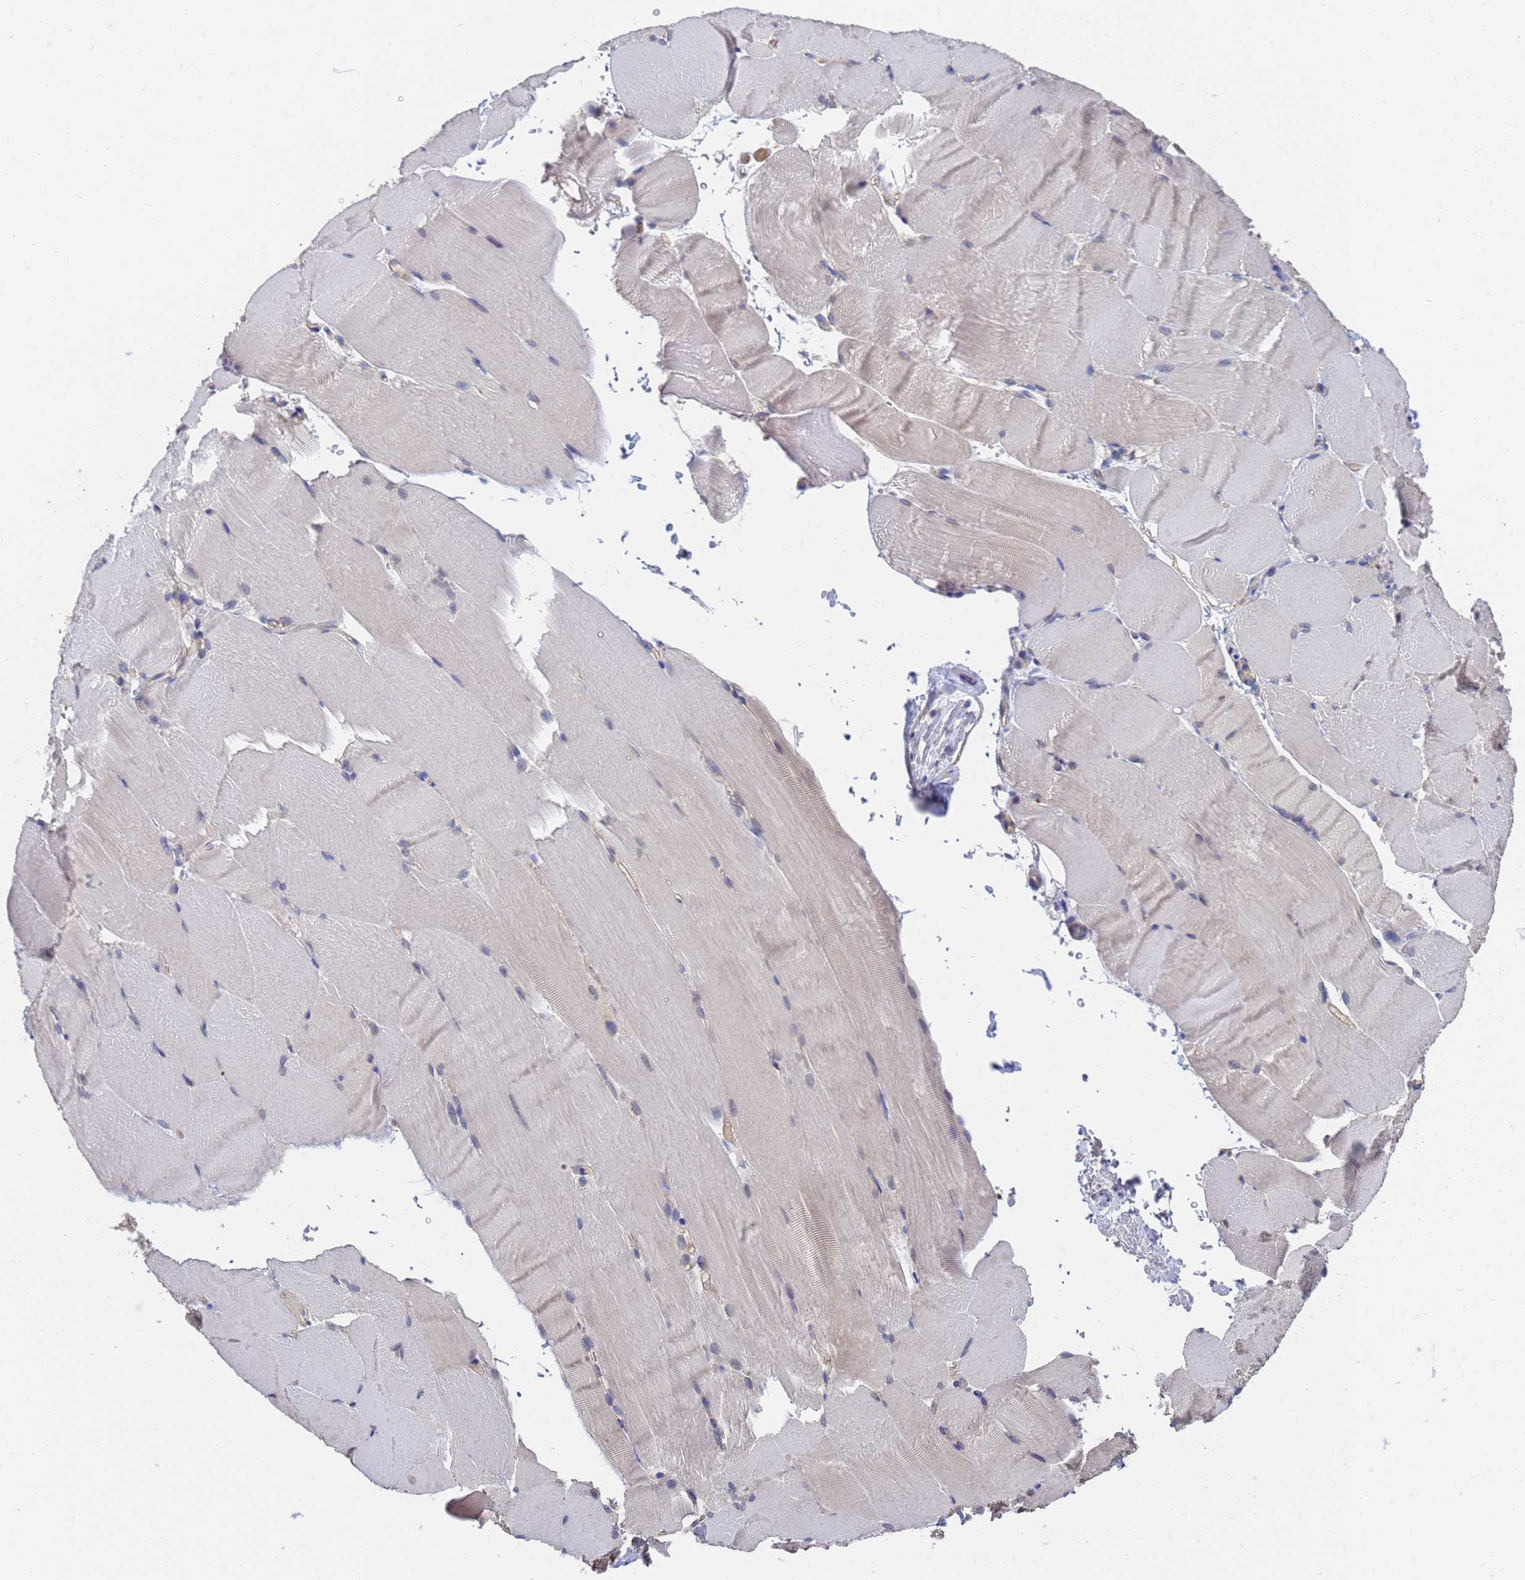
{"staining": {"intensity": "negative", "quantity": "none", "location": "none"}, "tissue": "skeletal muscle", "cell_type": "Myocytes", "image_type": "normal", "snomed": [{"axis": "morphology", "description": "Normal tissue, NOS"}, {"axis": "topography", "description": "Skeletal muscle"}, {"axis": "topography", "description": "Parathyroid gland"}], "caption": "Protein analysis of unremarkable skeletal muscle exhibits no significant expression in myocytes. (IHC, brightfield microscopy, high magnification).", "gene": "LBX2", "patient": {"sex": "female", "age": 37}}